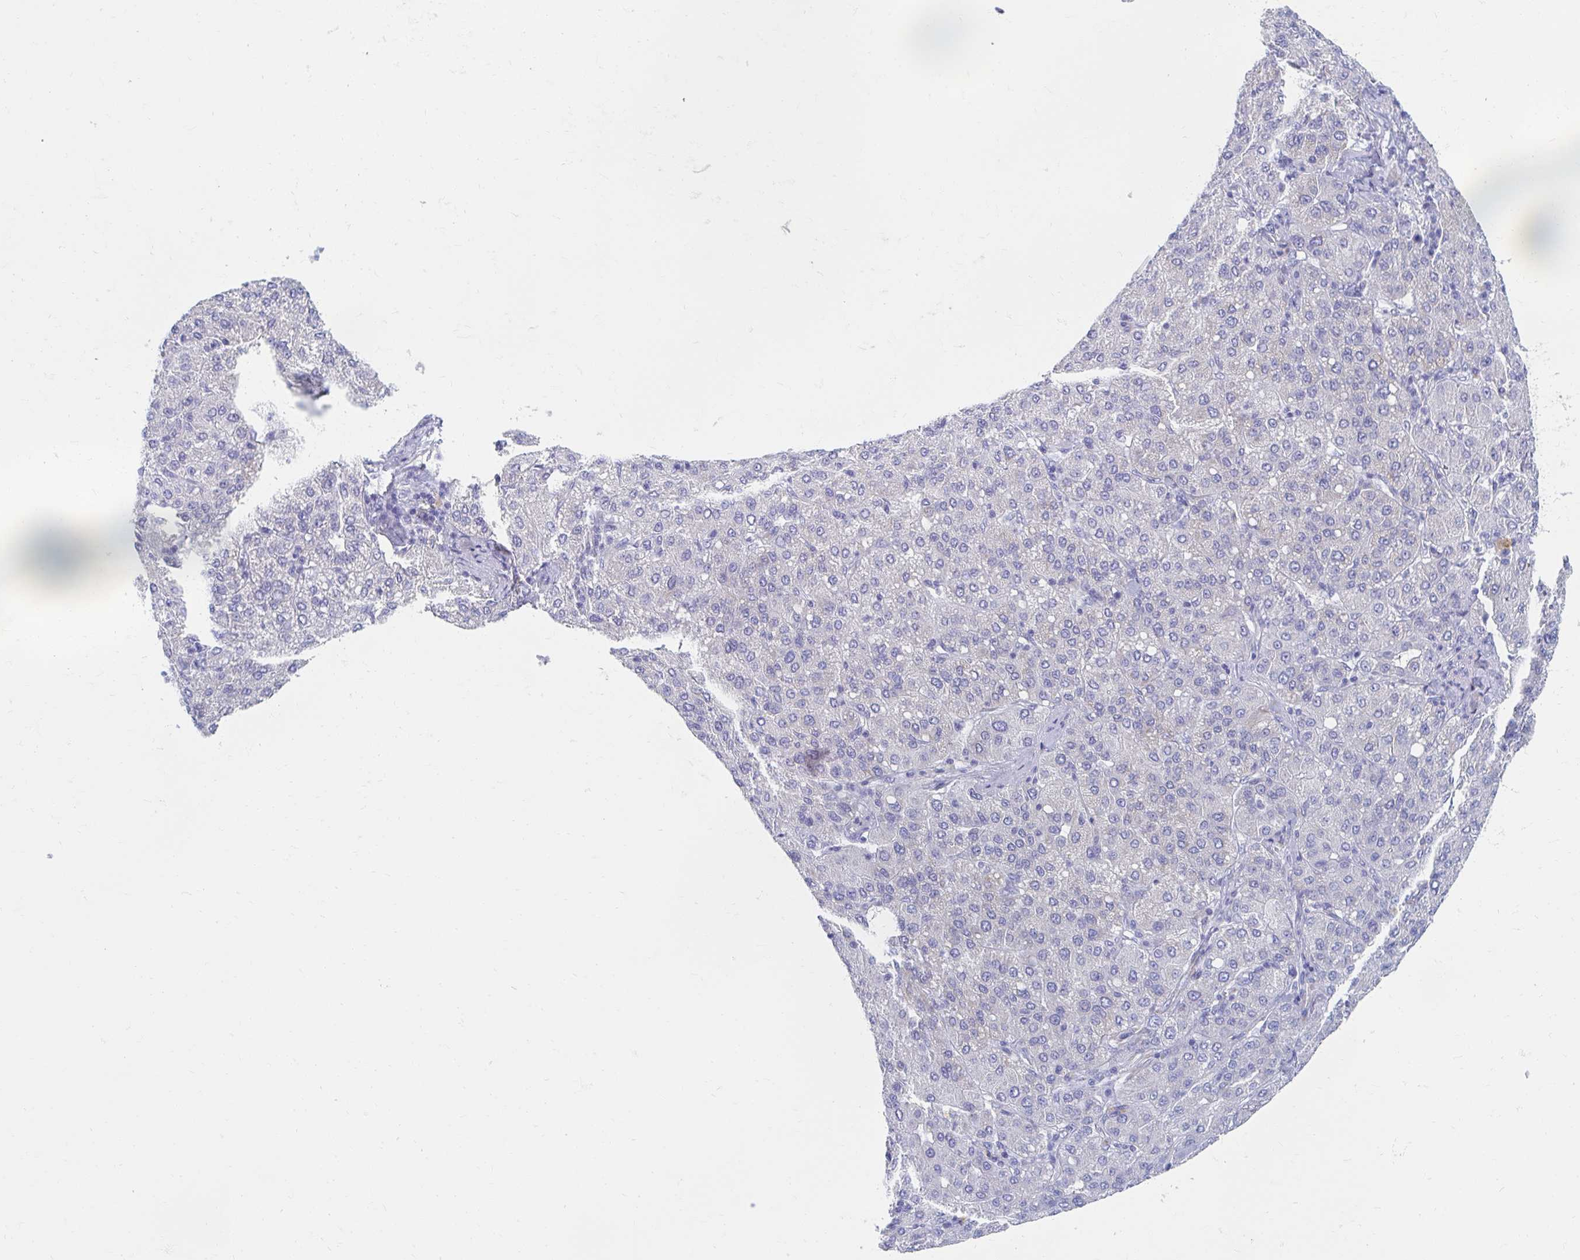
{"staining": {"intensity": "negative", "quantity": "none", "location": "none"}, "tissue": "liver cancer", "cell_type": "Tumor cells", "image_type": "cancer", "snomed": [{"axis": "morphology", "description": "Carcinoma, Hepatocellular, NOS"}, {"axis": "topography", "description": "Liver"}], "caption": "Immunohistochemistry micrograph of neoplastic tissue: human hepatocellular carcinoma (liver) stained with DAB demonstrates no significant protein positivity in tumor cells.", "gene": "MYLK2", "patient": {"sex": "male", "age": 65}}